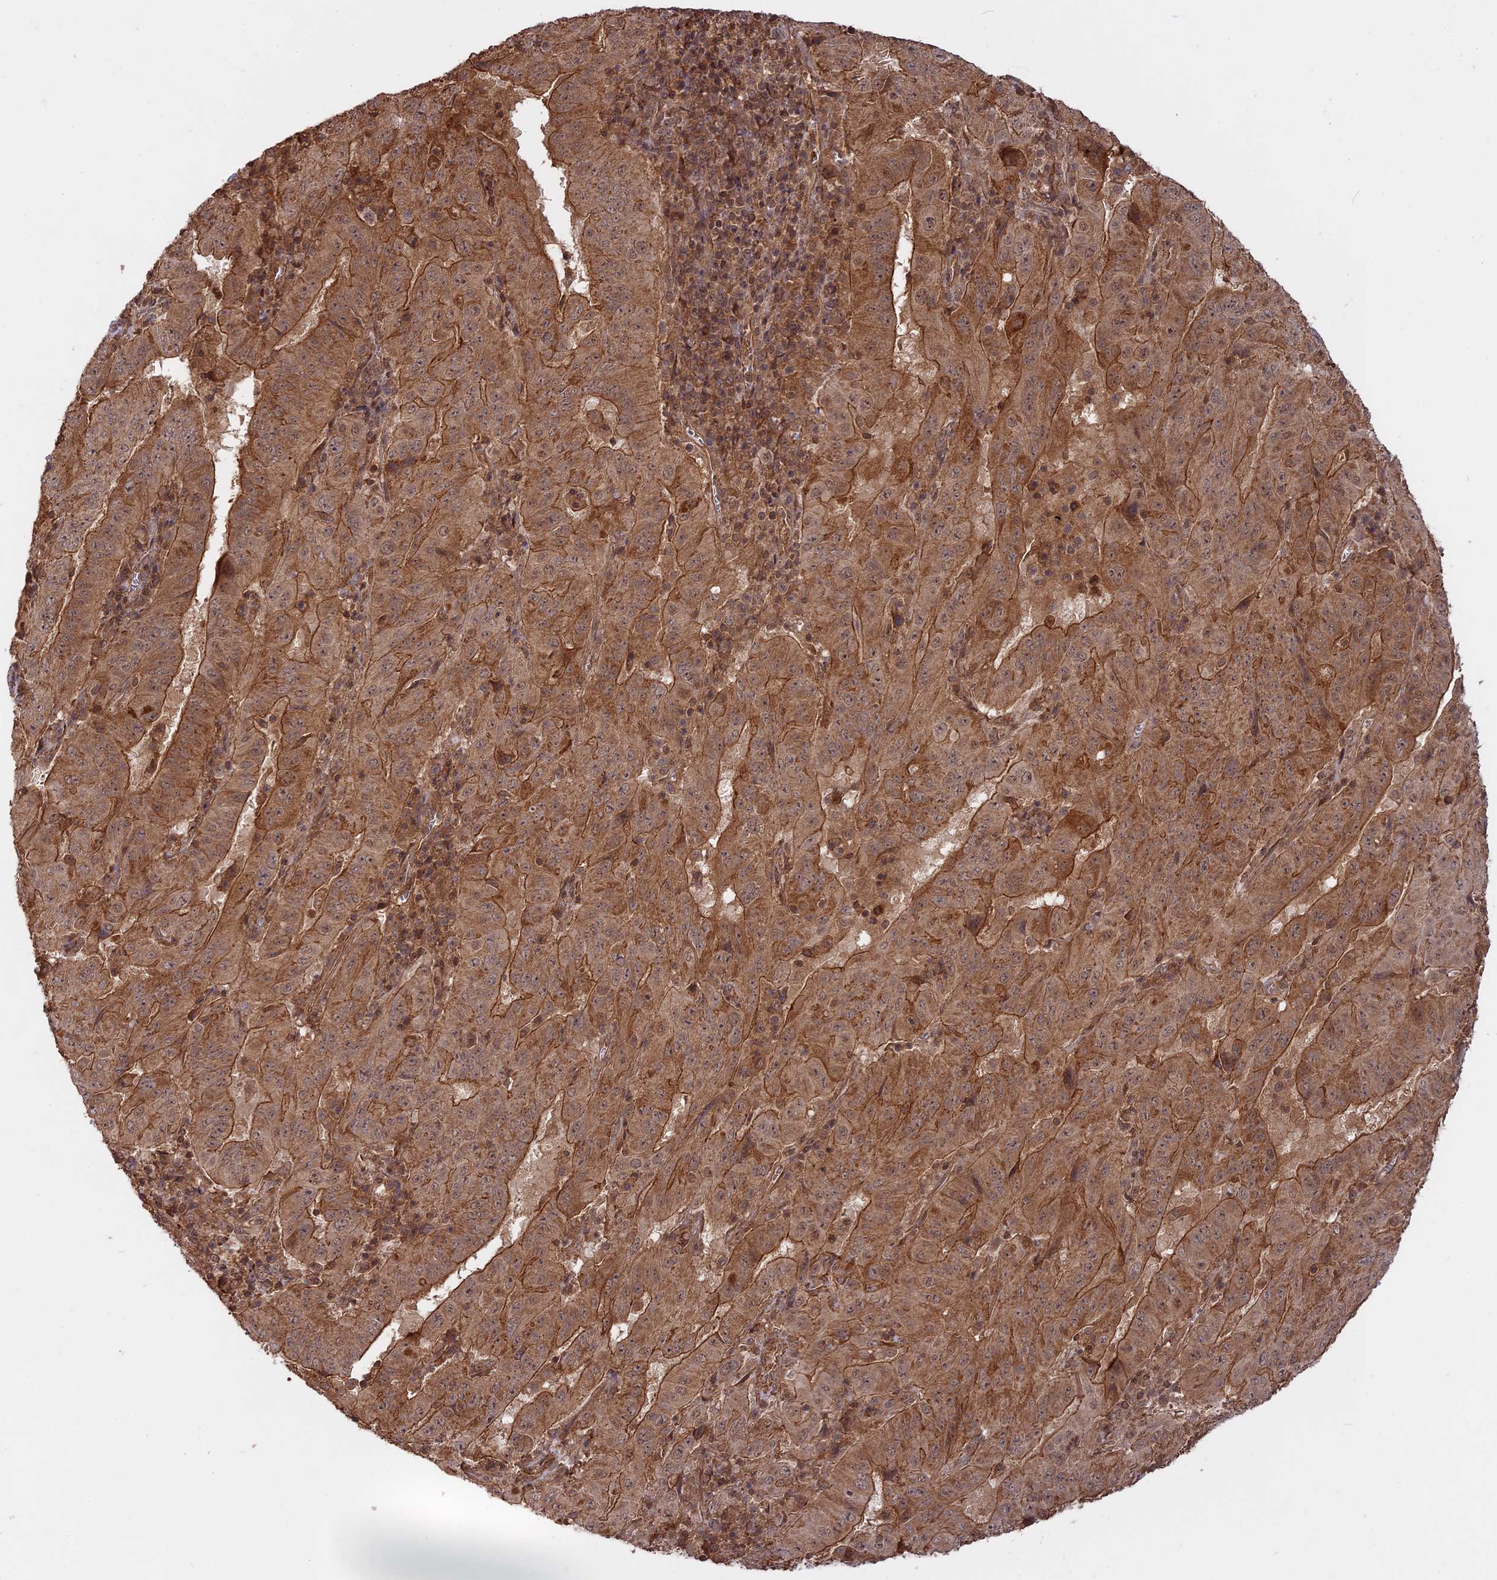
{"staining": {"intensity": "moderate", "quantity": ">75%", "location": "cytoplasmic/membranous"}, "tissue": "pancreatic cancer", "cell_type": "Tumor cells", "image_type": "cancer", "snomed": [{"axis": "morphology", "description": "Adenocarcinoma, NOS"}, {"axis": "topography", "description": "Pancreas"}], "caption": "An immunohistochemistry micrograph of neoplastic tissue is shown. Protein staining in brown highlights moderate cytoplasmic/membranous positivity in adenocarcinoma (pancreatic) within tumor cells. The protein is stained brown, and the nuclei are stained in blue (DAB IHC with brightfield microscopy, high magnification).", "gene": "CCDC174", "patient": {"sex": "male", "age": 63}}